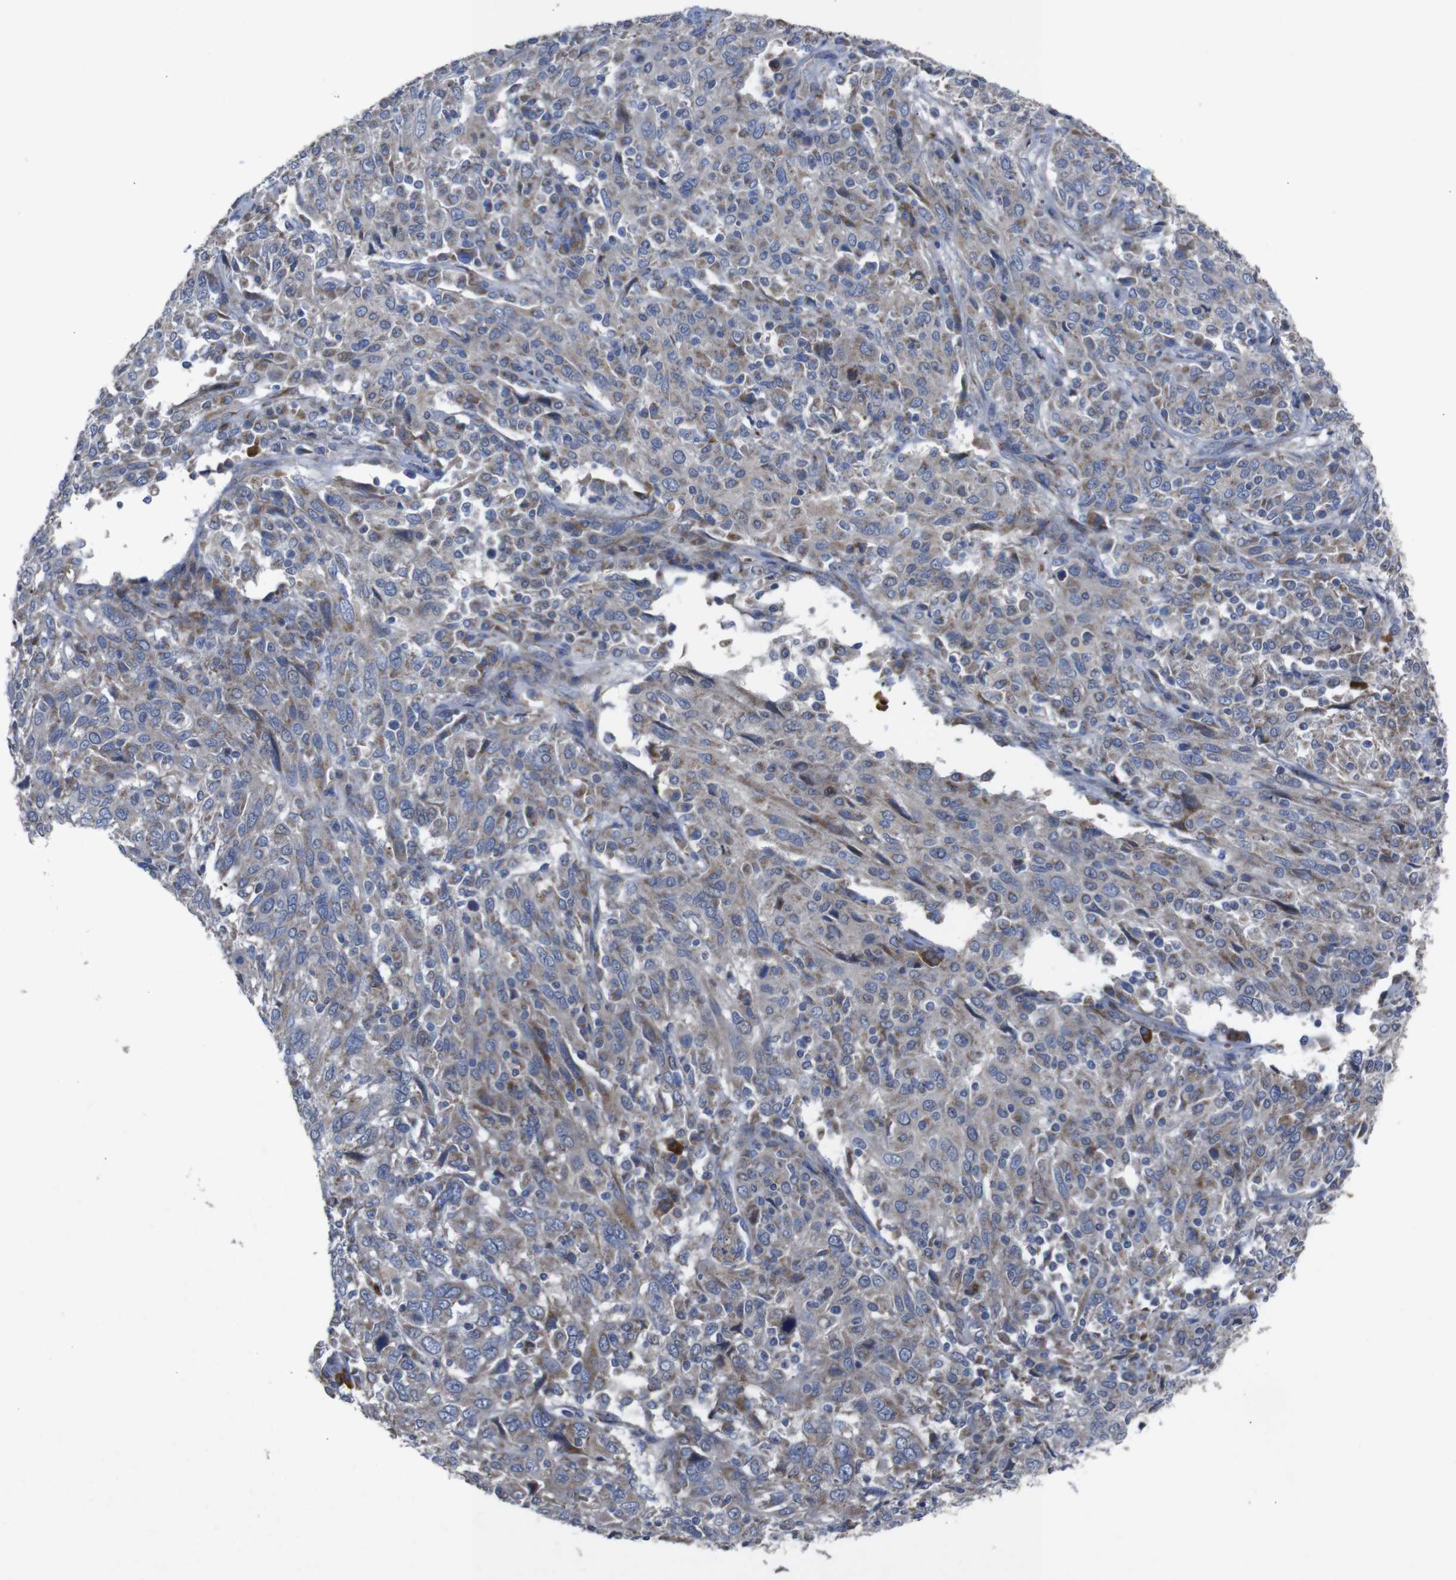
{"staining": {"intensity": "moderate", "quantity": "25%-75%", "location": "cytoplasmic/membranous"}, "tissue": "cervical cancer", "cell_type": "Tumor cells", "image_type": "cancer", "snomed": [{"axis": "morphology", "description": "Squamous cell carcinoma, NOS"}, {"axis": "topography", "description": "Cervix"}], "caption": "Cervical cancer was stained to show a protein in brown. There is medium levels of moderate cytoplasmic/membranous positivity in about 25%-75% of tumor cells.", "gene": "CHST10", "patient": {"sex": "female", "age": 46}}